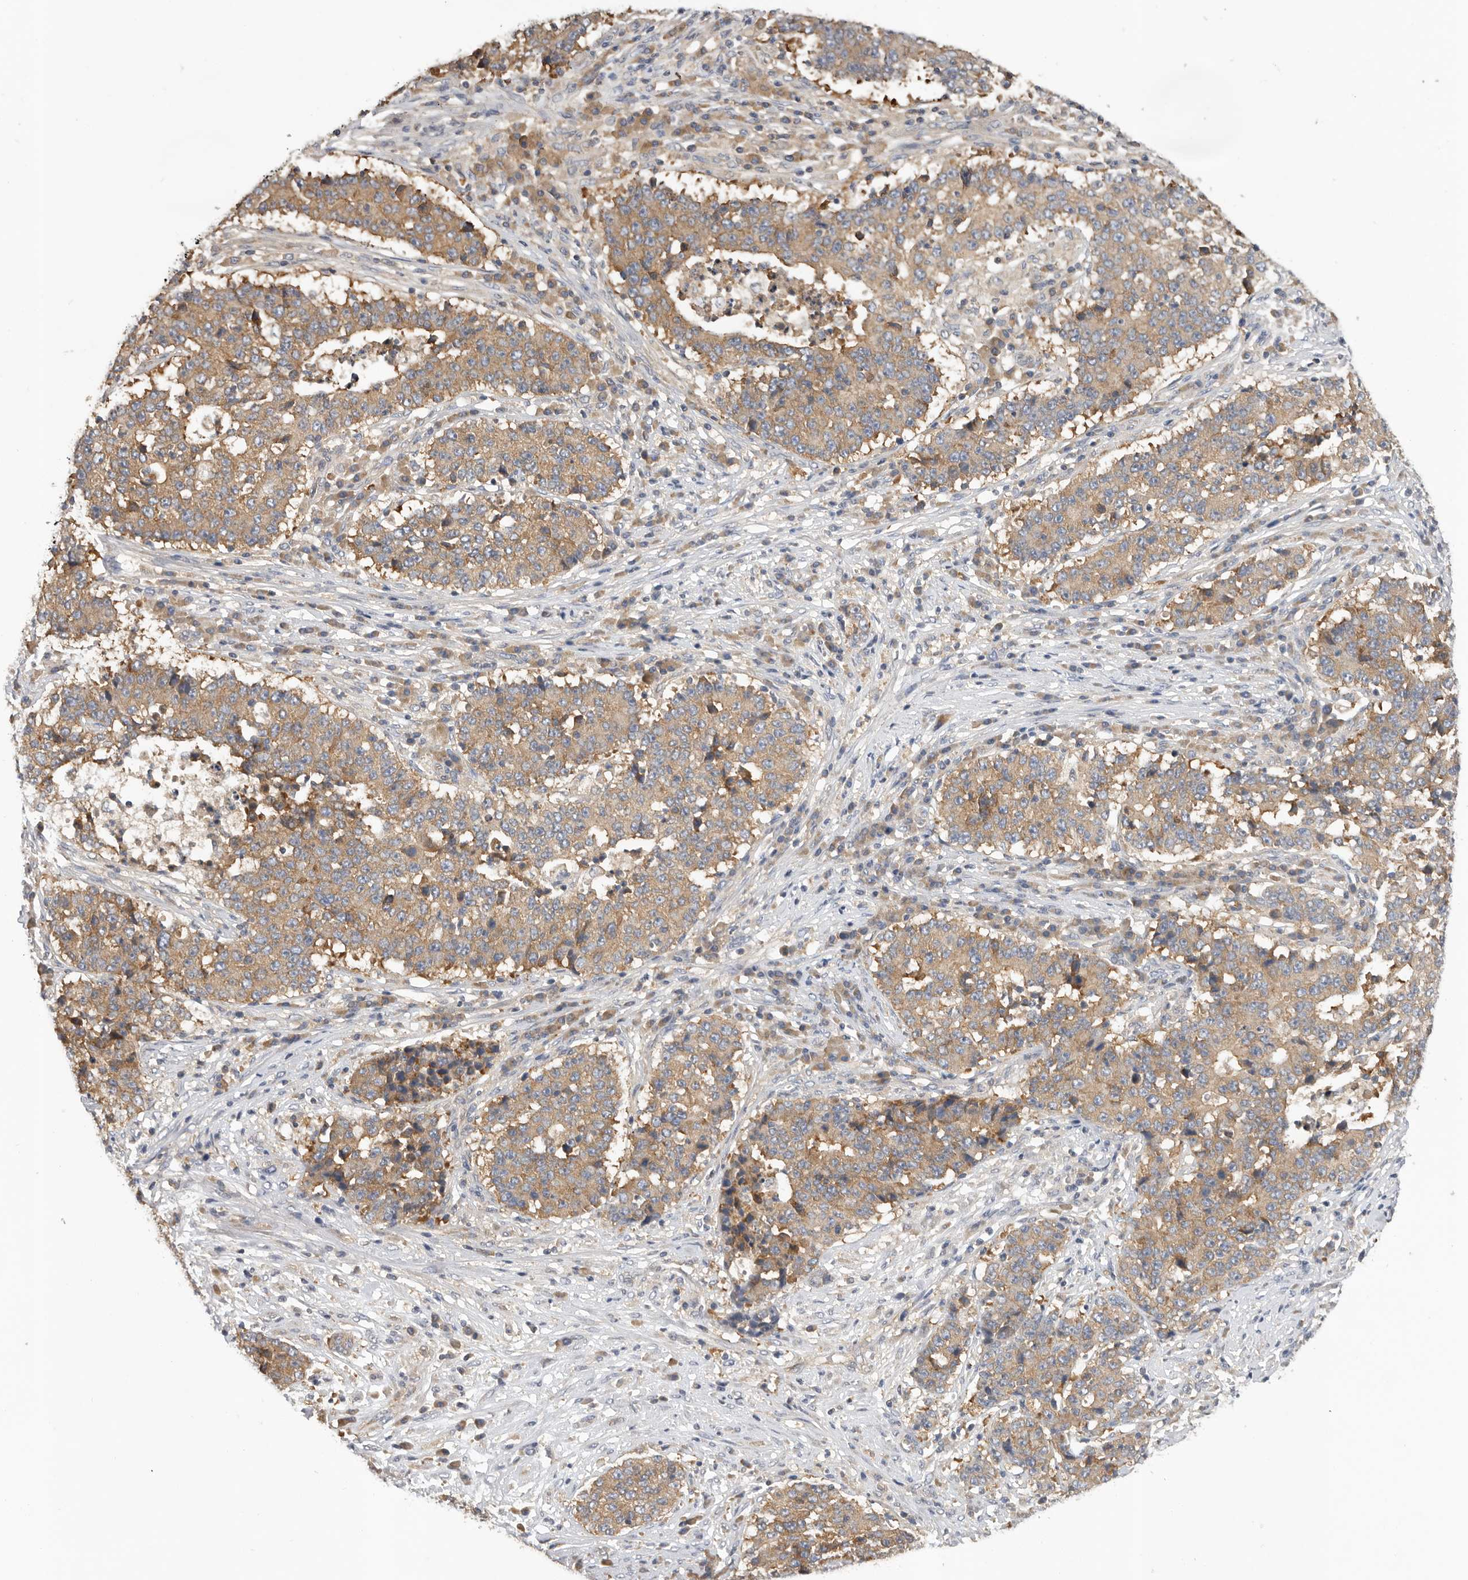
{"staining": {"intensity": "moderate", "quantity": ">75%", "location": "cytoplasmic/membranous"}, "tissue": "stomach cancer", "cell_type": "Tumor cells", "image_type": "cancer", "snomed": [{"axis": "morphology", "description": "Adenocarcinoma, NOS"}, {"axis": "topography", "description": "Stomach"}], "caption": "Stomach cancer (adenocarcinoma) stained with a protein marker displays moderate staining in tumor cells.", "gene": "PPP1R42", "patient": {"sex": "male", "age": 59}}